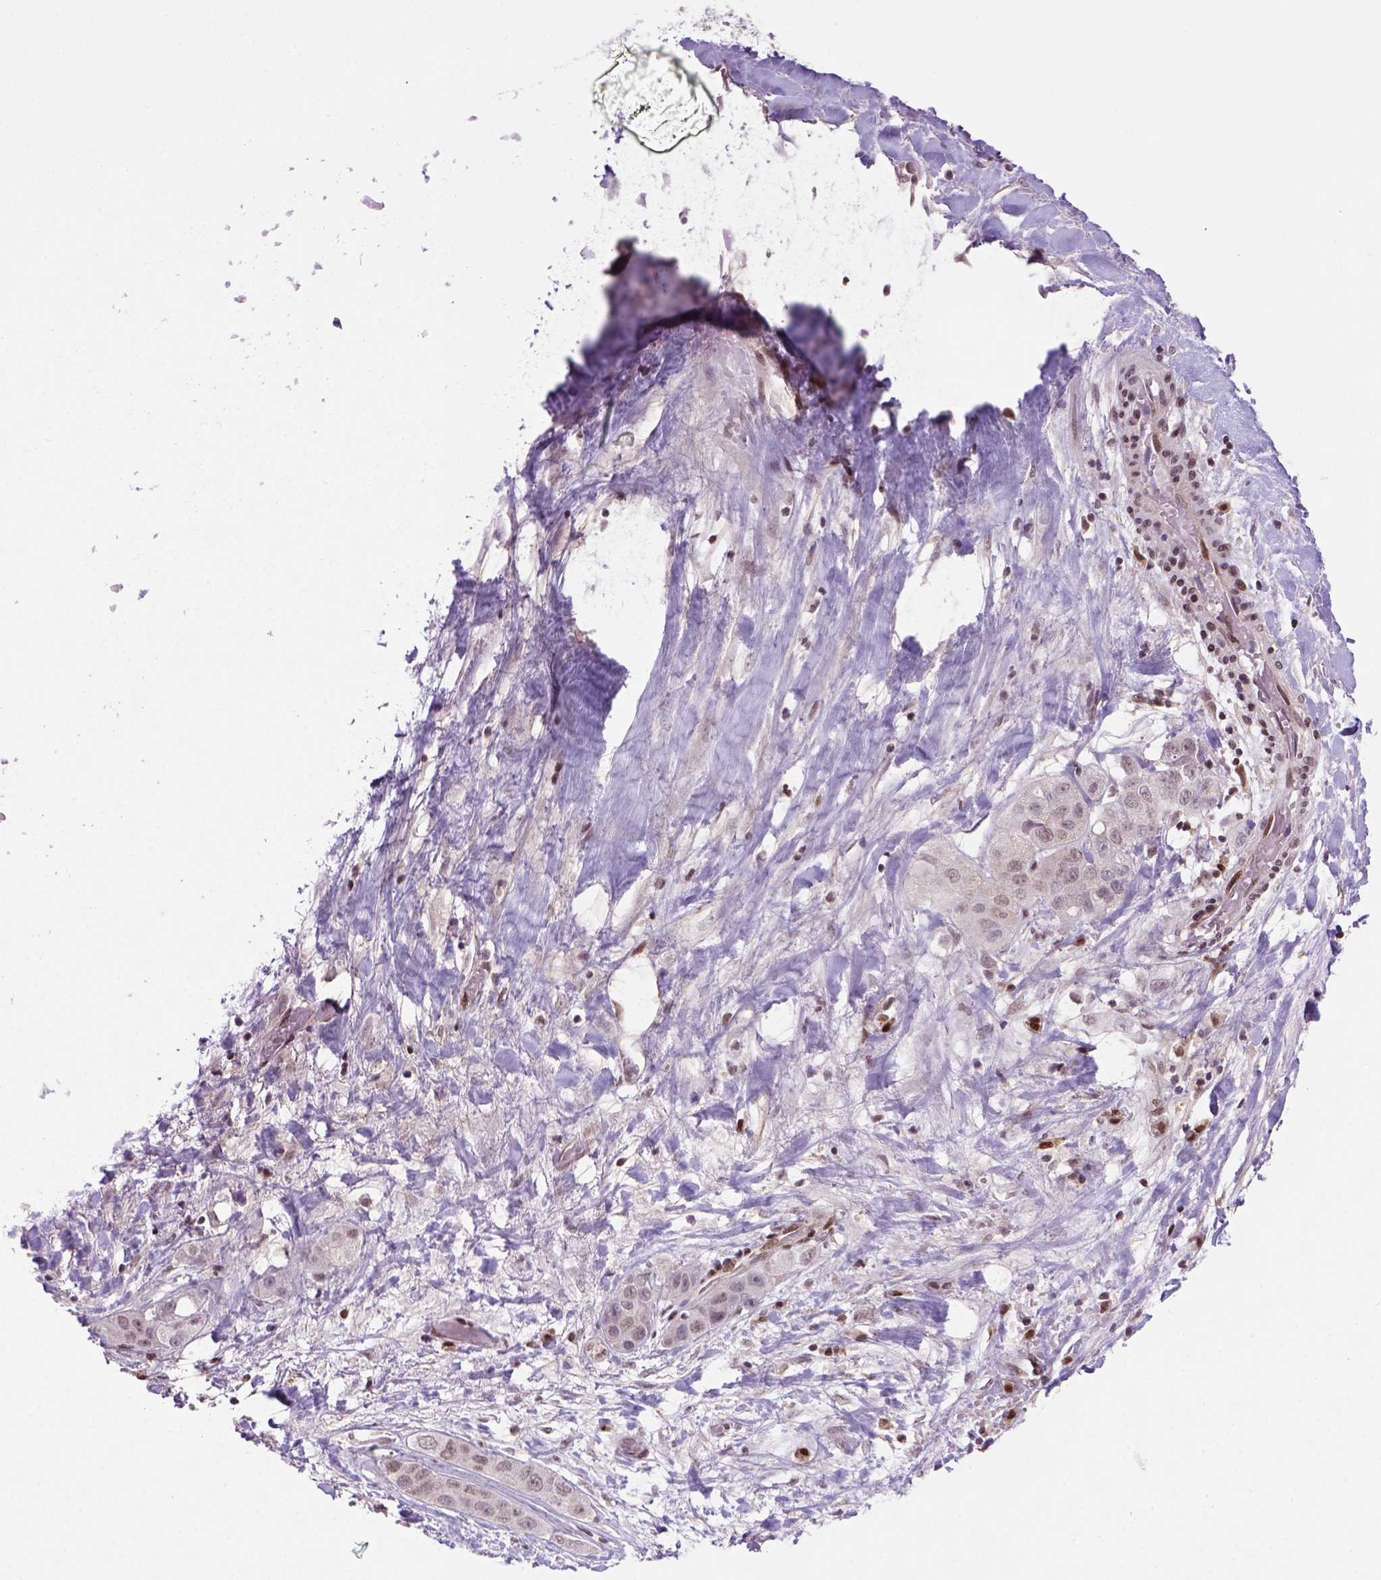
{"staining": {"intensity": "negative", "quantity": "none", "location": "none"}, "tissue": "liver cancer", "cell_type": "Tumor cells", "image_type": "cancer", "snomed": [{"axis": "morphology", "description": "Cholangiocarcinoma"}, {"axis": "topography", "description": "Liver"}], "caption": "Tumor cells are negative for brown protein staining in liver cancer (cholangiocarcinoma). Nuclei are stained in blue.", "gene": "MGMT", "patient": {"sex": "female", "age": 52}}